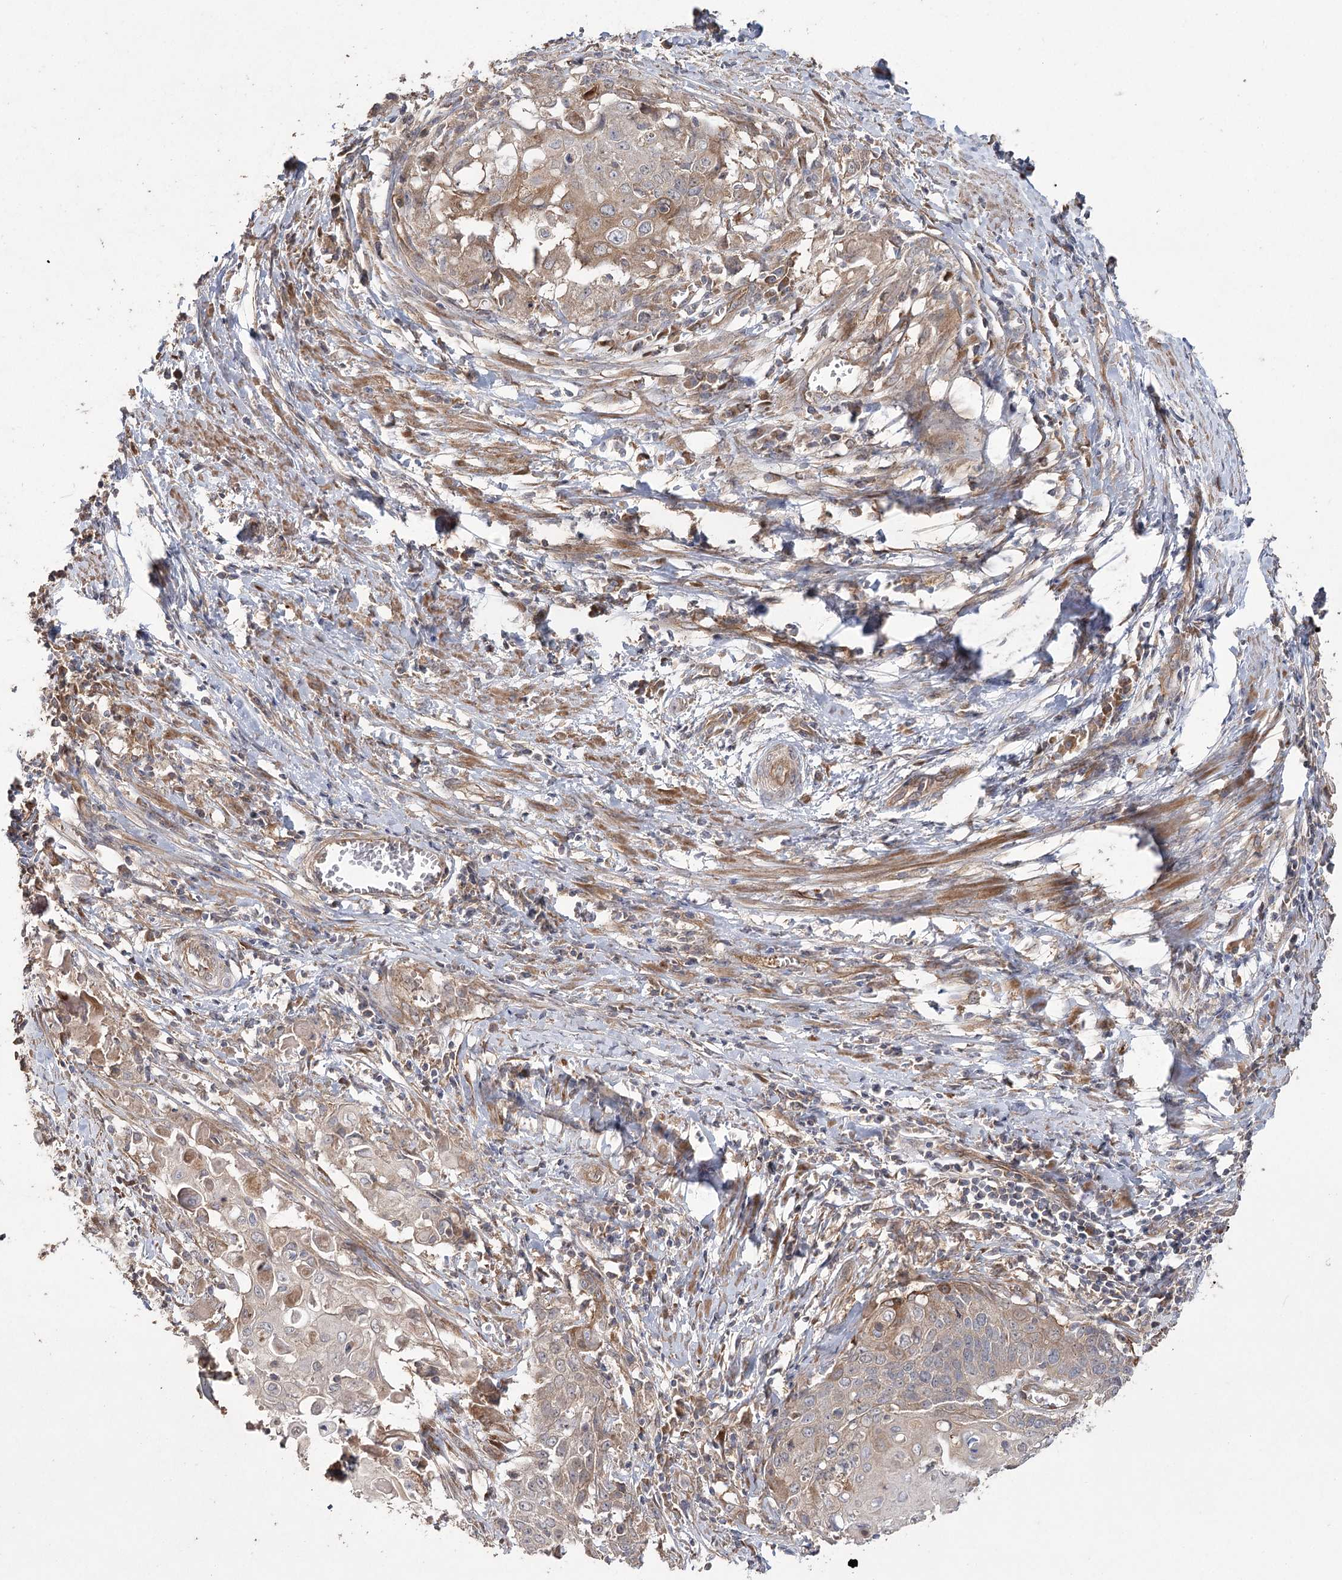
{"staining": {"intensity": "weak", "quantity": "<25%", "location": "cytoplasmic/membranous"}, "tissue": "cervical cancer", "cell_type": "Tumor cells", "image_type": "cancer", "snomed": [{"axis": "morphology", "description": "Squamous cell carcinoma, NOS"}, {"axis": "topography", "description": "Cervix"}], "caption": "Human cervical cancer (squamous cell carcinoma) stained for a protein using IHC shows no staining in tumor cells.", "gene": "RIN2", "patient": {"sex": "female", "age": 39}}